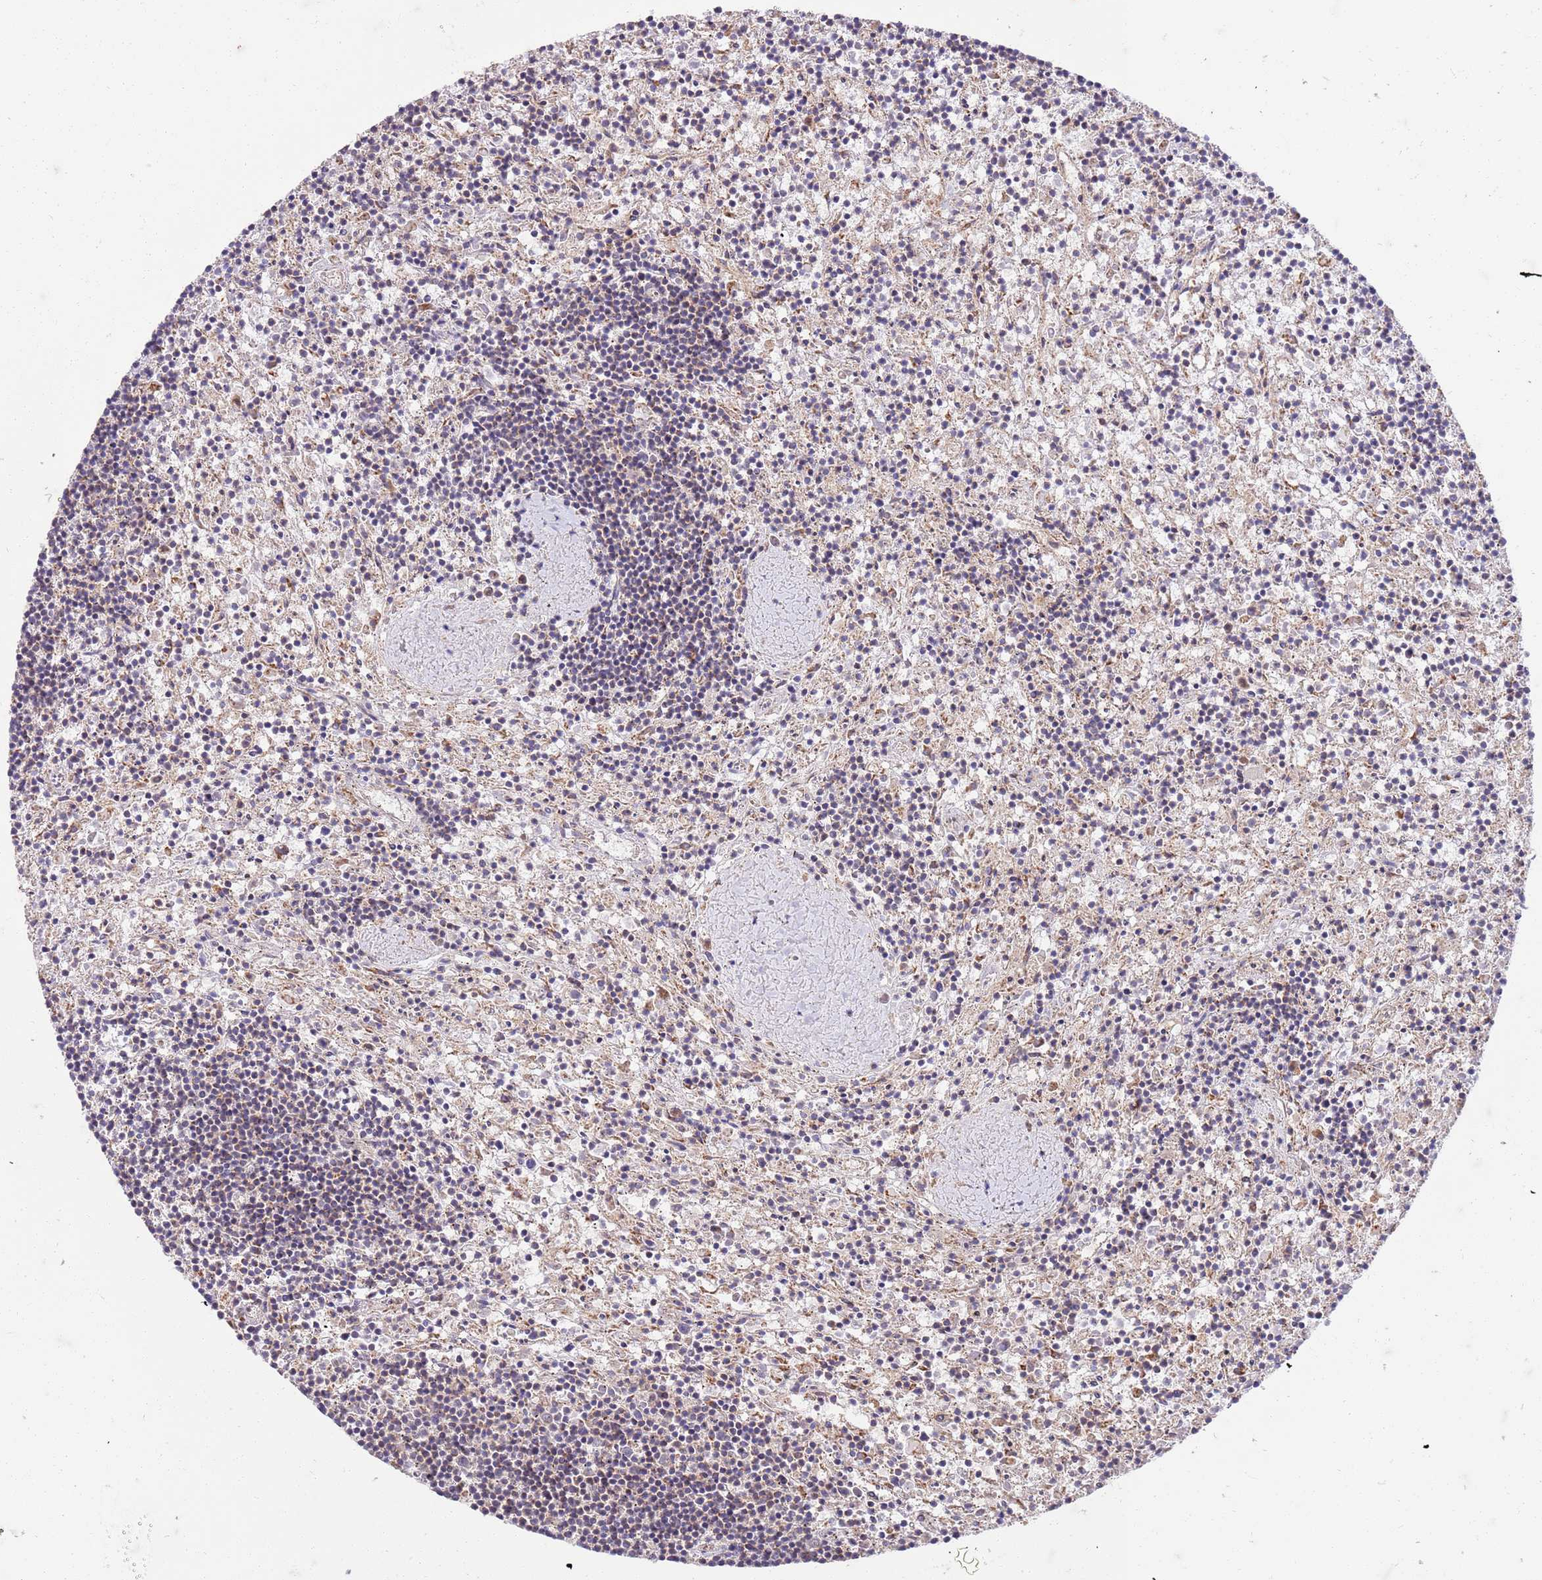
{"staining": {"intensity": "weak", "quantity": "<25%", "location": "cytoplasmic/membranous"}, "tissue": "lymphoma", "cell_type": "Tumor cells", "image_type": "cancer", "snomed": [{"axis": "morphology", "description": "Malignant lymphoma, non-Hodgkin's type, Low grade"}, {"axis": "topography", "description": "Spleen"}], "caption": "Immunohistochemistry (IHC) micrograph of human malignant lymphoma, non-Hodgkin's type (low-grade) stained for a protein (brown), which reveals no staining in tumor cells.", "gene": "OSBP", "patient": {"sex": "male", "age": 76}}